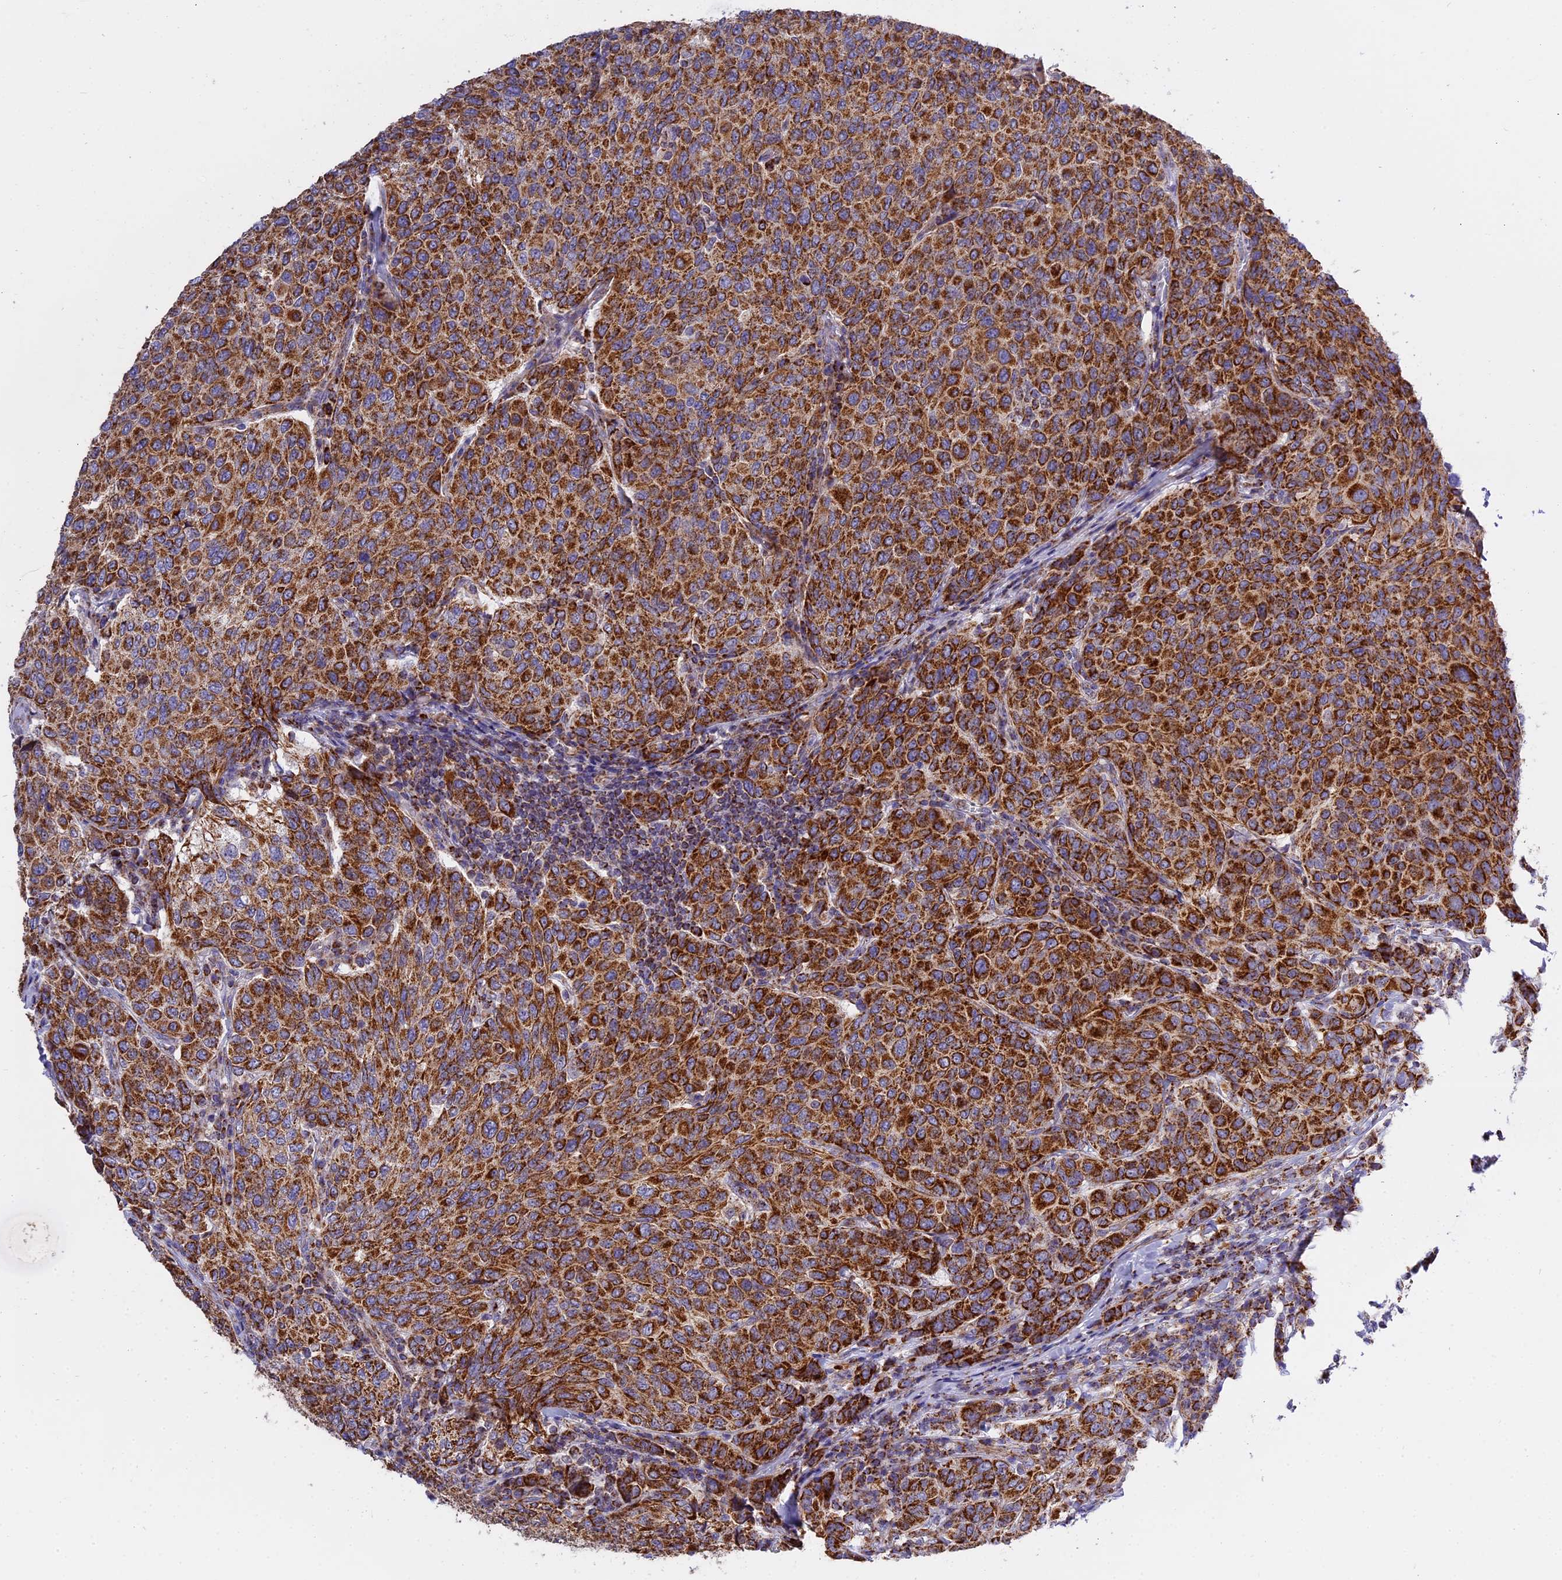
{"staining": {"intensity": "strong", "quantity": ">75%", "location": "cytoplasmic/membranous"}, "tissue": "breast cancer", "cell_type": "Tumor cells", "image_type": "cancer", "snomed": [{"axis": "morphology", "description": "Duct carcinoma"}, {"axis": "topography", "description": "Breast"}], "caption": "Protein positivity by immunohistochemistry displays strong cytoplasmic/membranous positivity in approximately >75% of tumor cells in breast cancer (infiltrating ductal carcinoma). (DAB (3,3'-diaminobenzidine) IHC, brown staining for protein, blue staining for nuclei).", "gene": "MRPS34", "patient": {"sex": "female", "age": 55}}